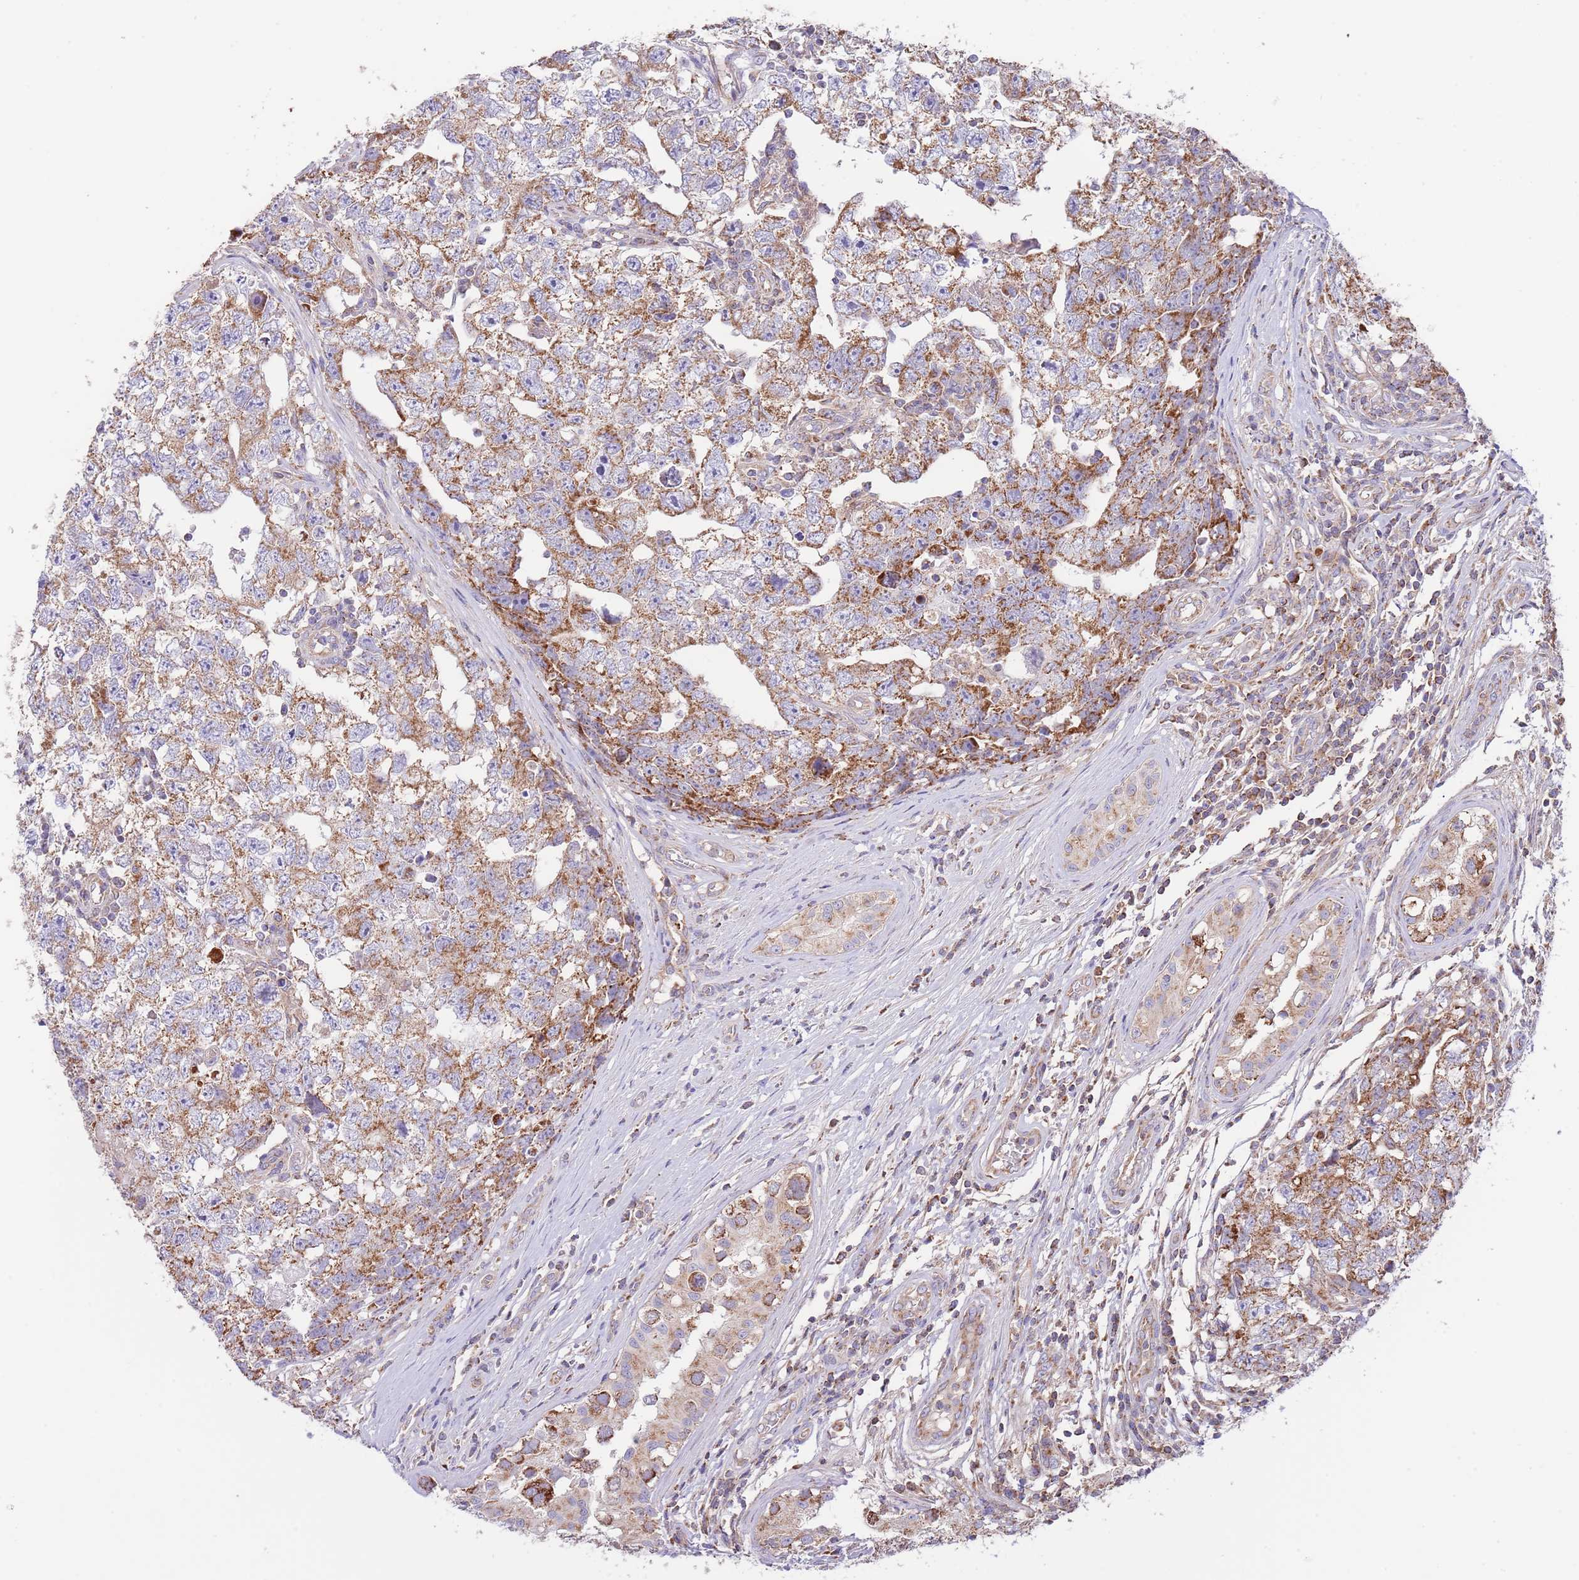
{"staining": {"intensity": "moderate", "quantity": ">75%", "location": "cytoplasmic/membranous"}, "tissue": "testis cancer", "cell_type": "Tumor cells", "image_type": "cancer", "snomed": [{"axis": "morphology", "description": "Carcinoma, Embryonal, NOS"}, {"axis": "topography", "description": "Testis"}], "caption": "Moderate cytoplasmic/membranous staining is present in about >75% of tumor cells in testis cancer (embryonal carcinoma). The staining was performed using DAB to visualize the protein expression in brown, while the nuclei were stained in blue with hematoxylin (Magnification: 20x).", "gene": "DNAJA3", "patient": {"sex": "male", "age": 22}}